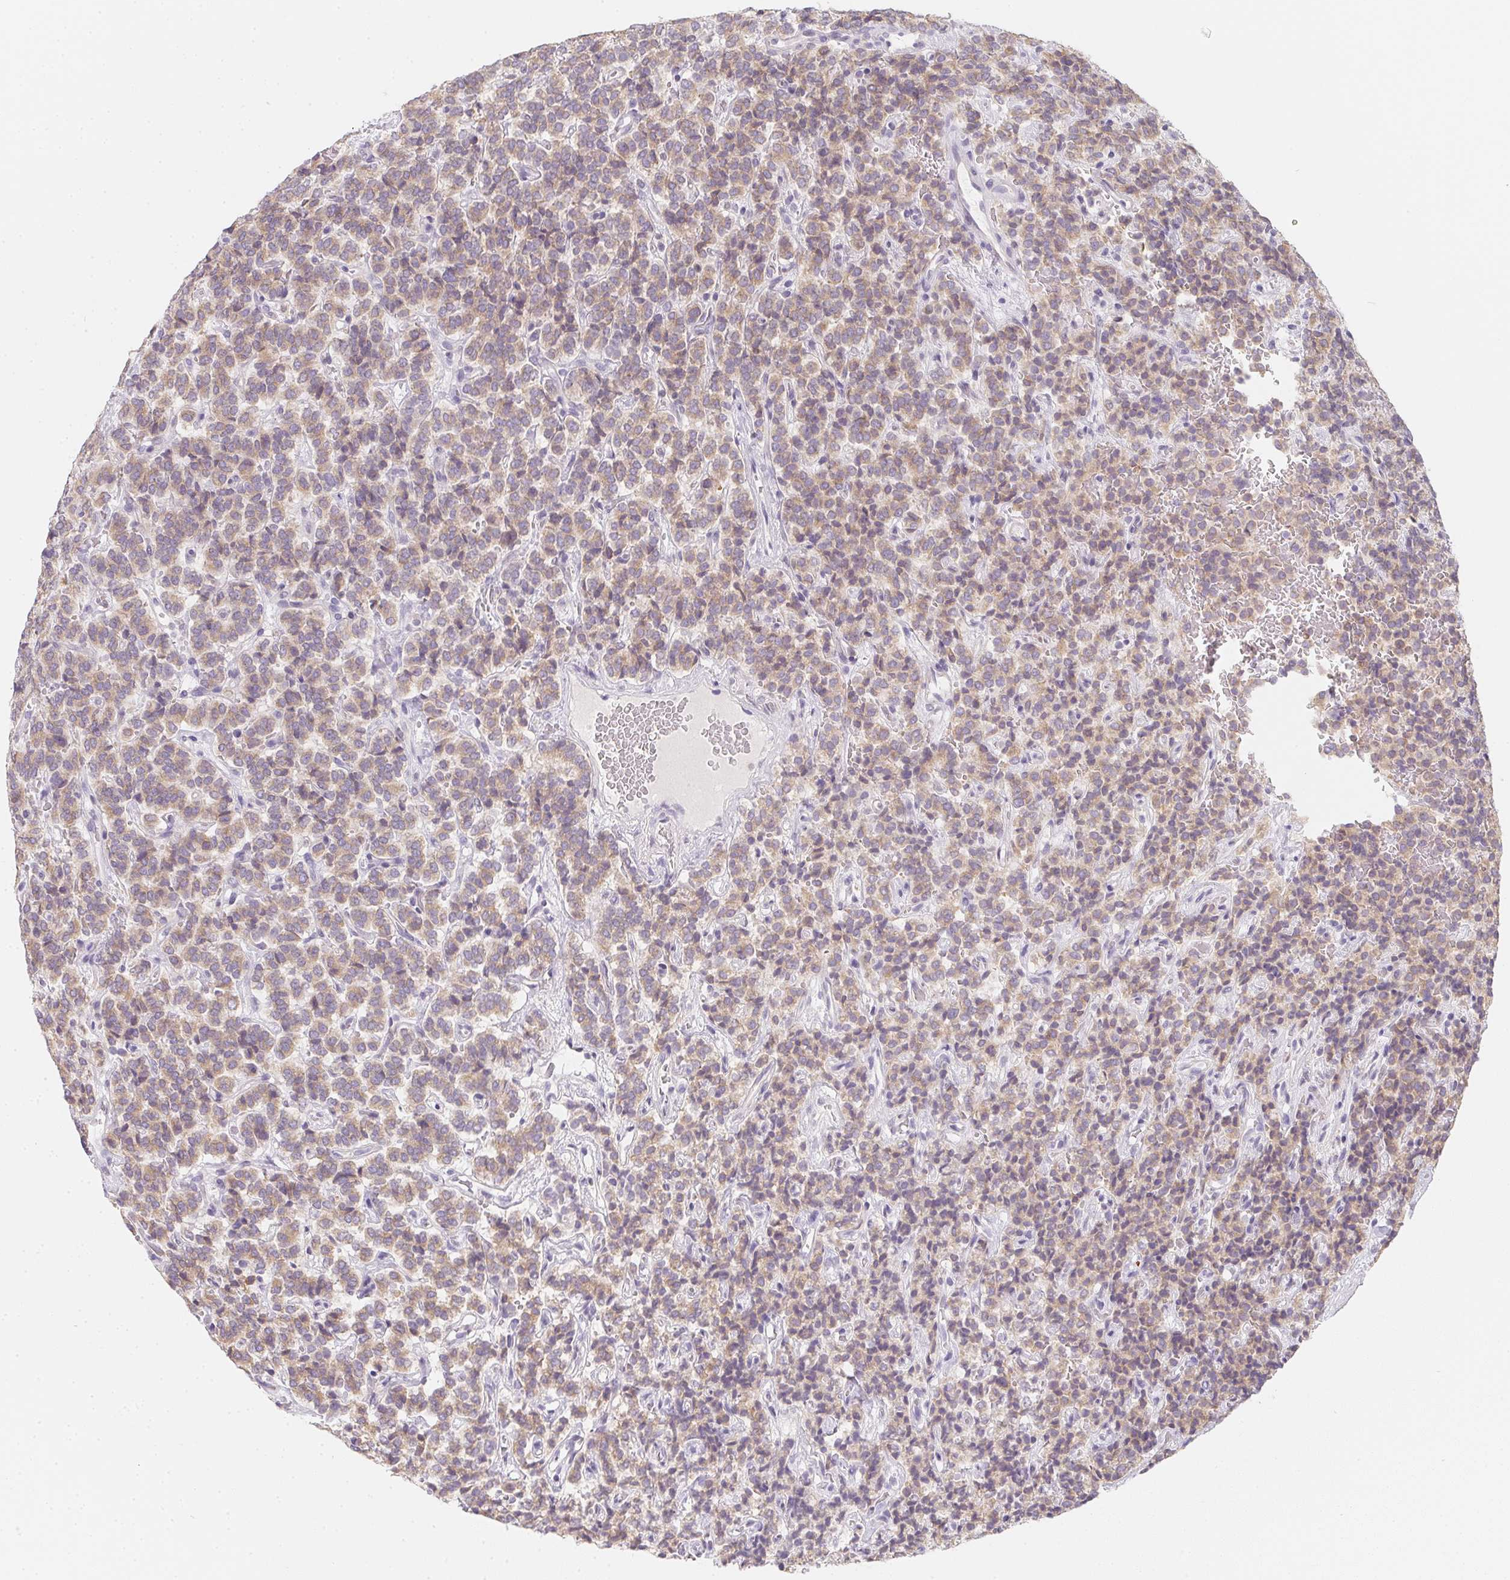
{"staining": {"intensity": "weak", "quantity": ">75%", "location": "cytoplasmic/membranous"}, "tissue": "carcinoid", "cell_type": "Tumor cells", "image_type": "cancer", "snomed": [{"axis": "morphology", "description": "Carcinoid, malignant, NOS"}, {"axis": "topography", "description": "Pancreas"}], "caption": "About >75% of tumor cells in human carcinoid reveal weak cytoplasmic/membranous protein staining as visualized by brown immunohistochemical staining.", "gene": "SOAT1", "patient": {"sex": "male", "age": 36}}